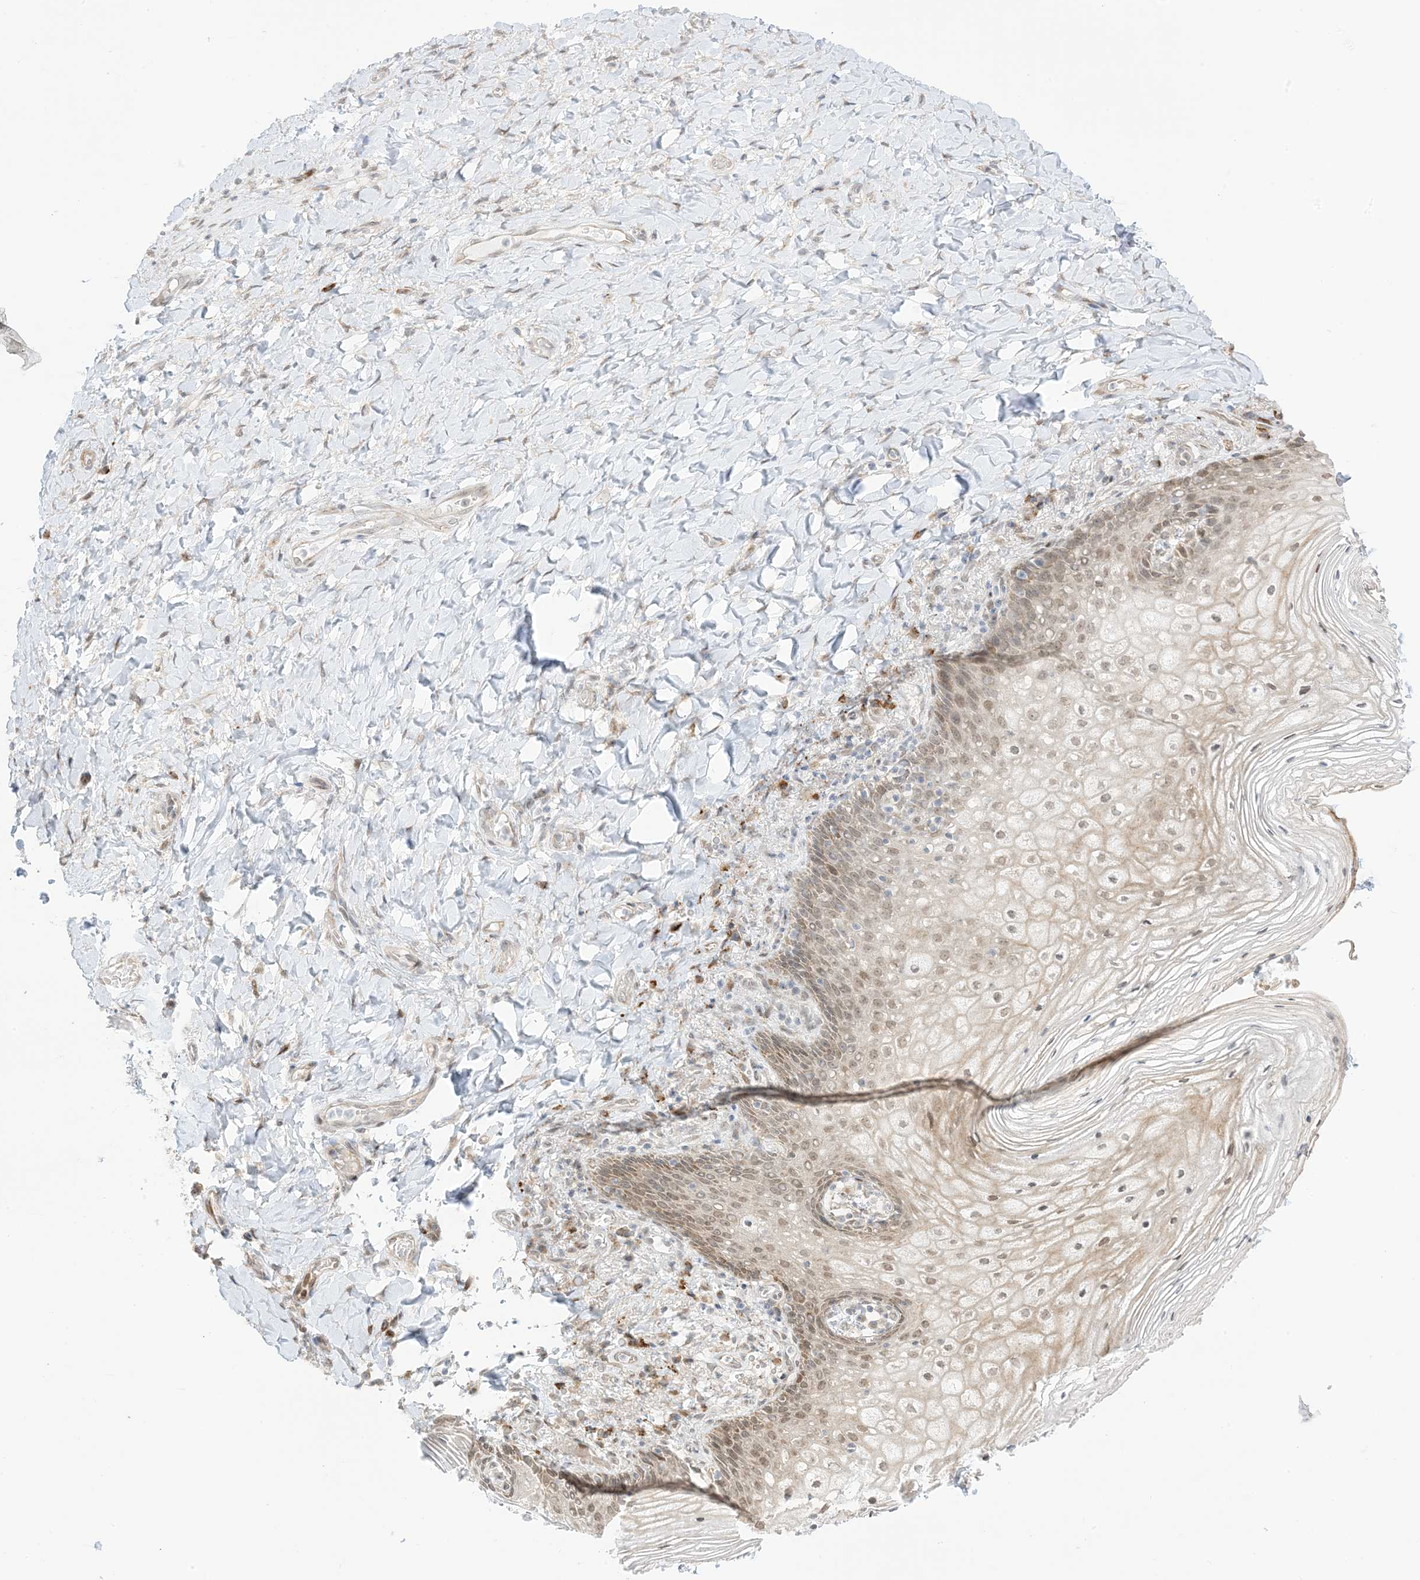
{"staining": {"intensity": "moderate", "quantity": ">75%", "location": "cytoplasmic/membranous,nuclear"}, "tissue": "vagina", "cell_type": "Squamous epithelial cells", "image_type": "normal", "snomed": [{"axis": "morphology", "description": "Normal tissue, NOS"}, {"axis": "topography", "description": "Vagina"}], "caption": "This image exhibits immunohistochemistry staining of unremarkable vagina, with medium moderate cytoplasmic/membranous,nuclear staining in approximately >75% of squamous epithelial cells.", "gene": "UBE2E2", "patient": {"sex": "female", "age": 60}}